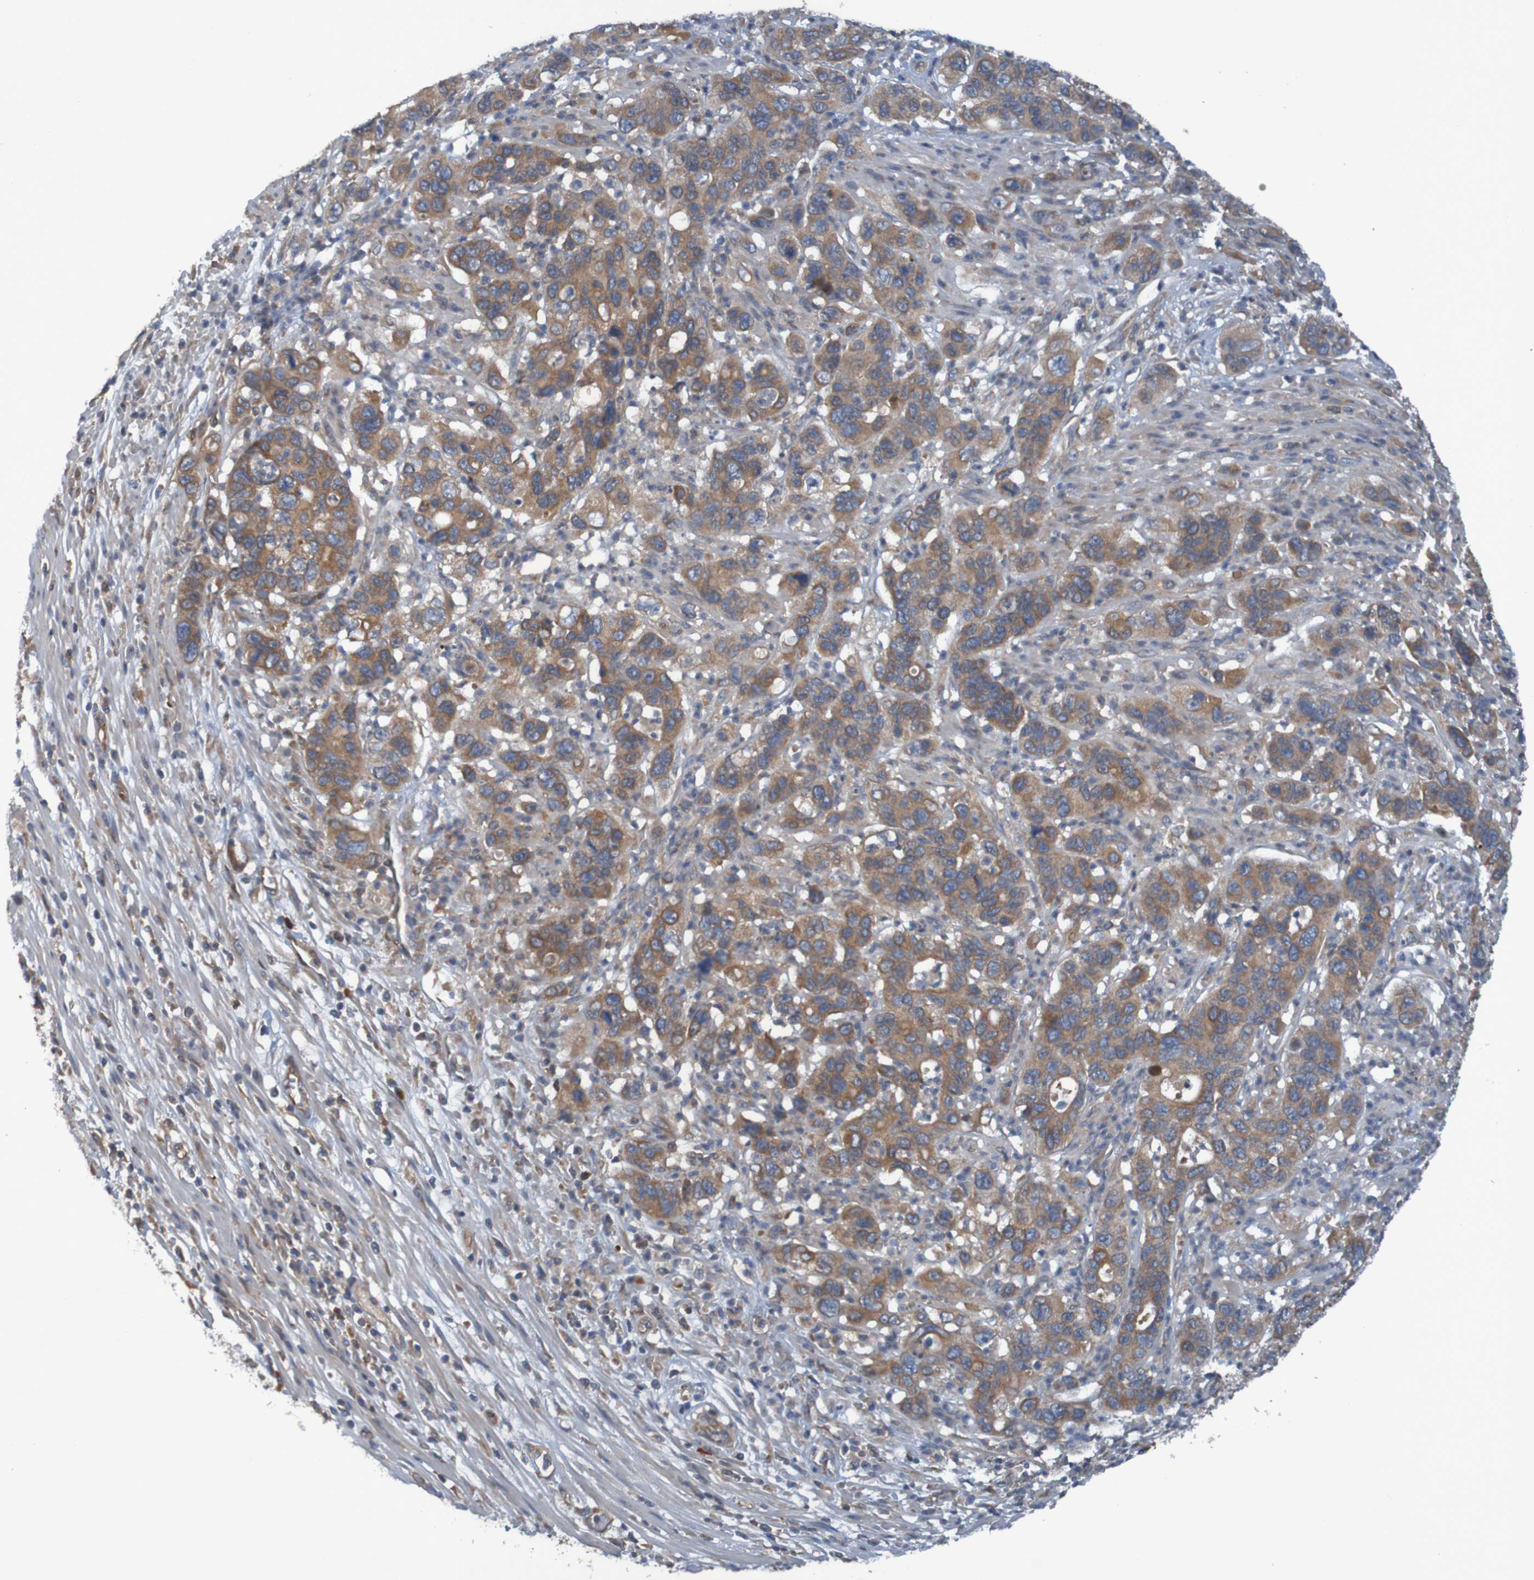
{"staining": {"intensity": "moderate", "quantity": ">75%", "location": "cytoplasmic/membranous"}, "tissue": "pancreatic cancer", "cell_type": "Tumor cells", "image_type": "cancer", "snomed": [{"axis": "morphology", "description": "Adenocarcinoma, NOS"}, {"axis": "topography", "description": "Pancreas"}], "caption": "Immunohistochemistry (IHC) image of neoplastic tissue: human pancreatic cancer stained using IHC demonstrates medium levels of moderate protein expression localized specifically in the cytoplasmic/membranous of tumor cells, appearing as a cytoplasmic/membranous brown color.", "gene": "DNAJC4", "patient": {"sex": "female", "age": 71}}